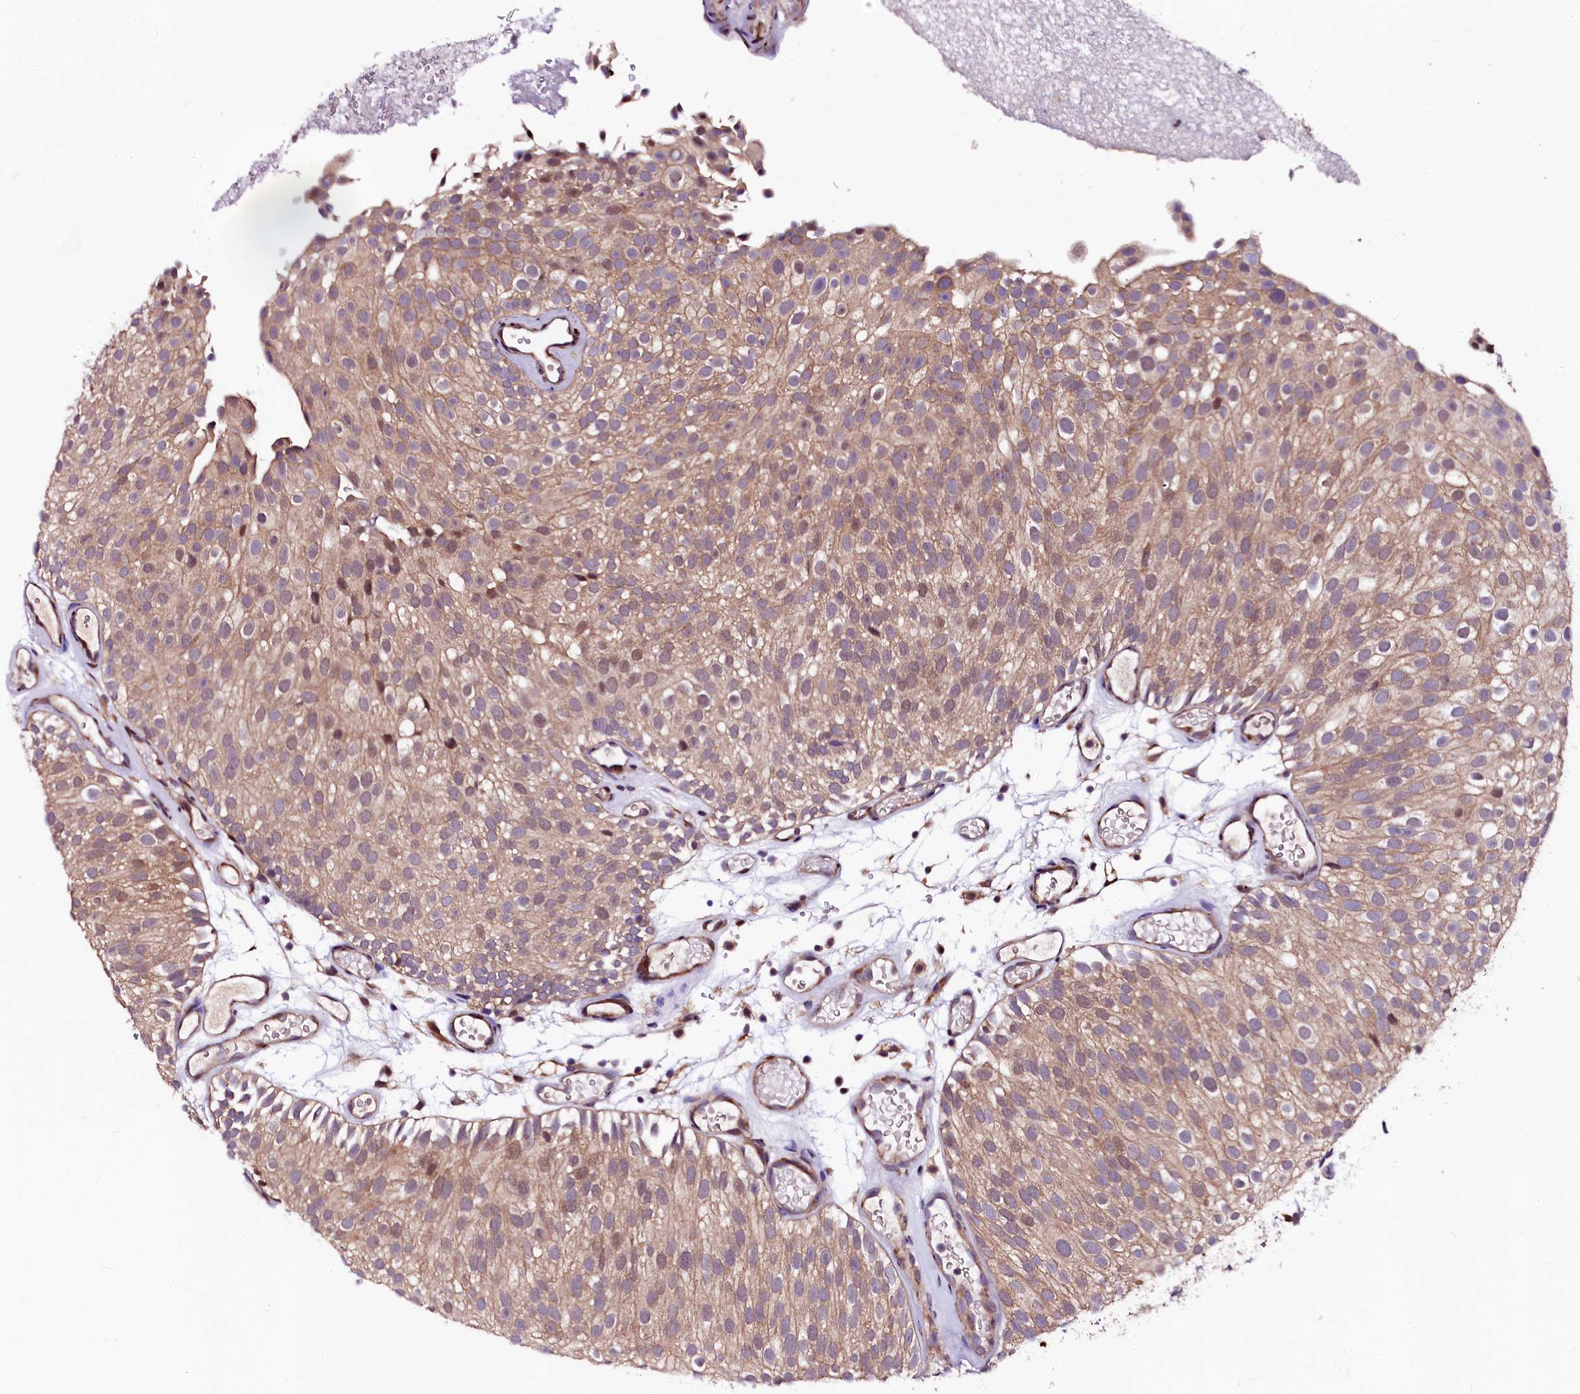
{"staining": {"intensity": "moderate", "quantity": ">75%", "location": "cytoplasmic/membranous,nuclear"}, "tissue": "urothelial cancer", "cell_type": "Tumor cells", "image_type": "cancer", "snomed": [{"axis": "morphology", "description": "Urothelial carcinoma, Low grade"}, {"axis": "topography", "description": "Urinary bladder"}], "caption": "The immunohistochemical stain labels moderate cytoplasmic/membranous and nuclear staining in tumor cells of urothelial cancer tissue. (DAB IHC, brown staining for protein, blue staining for nuclei).", "gene": "N4BP1", "patient": {"sex": "male", "age": 78}}